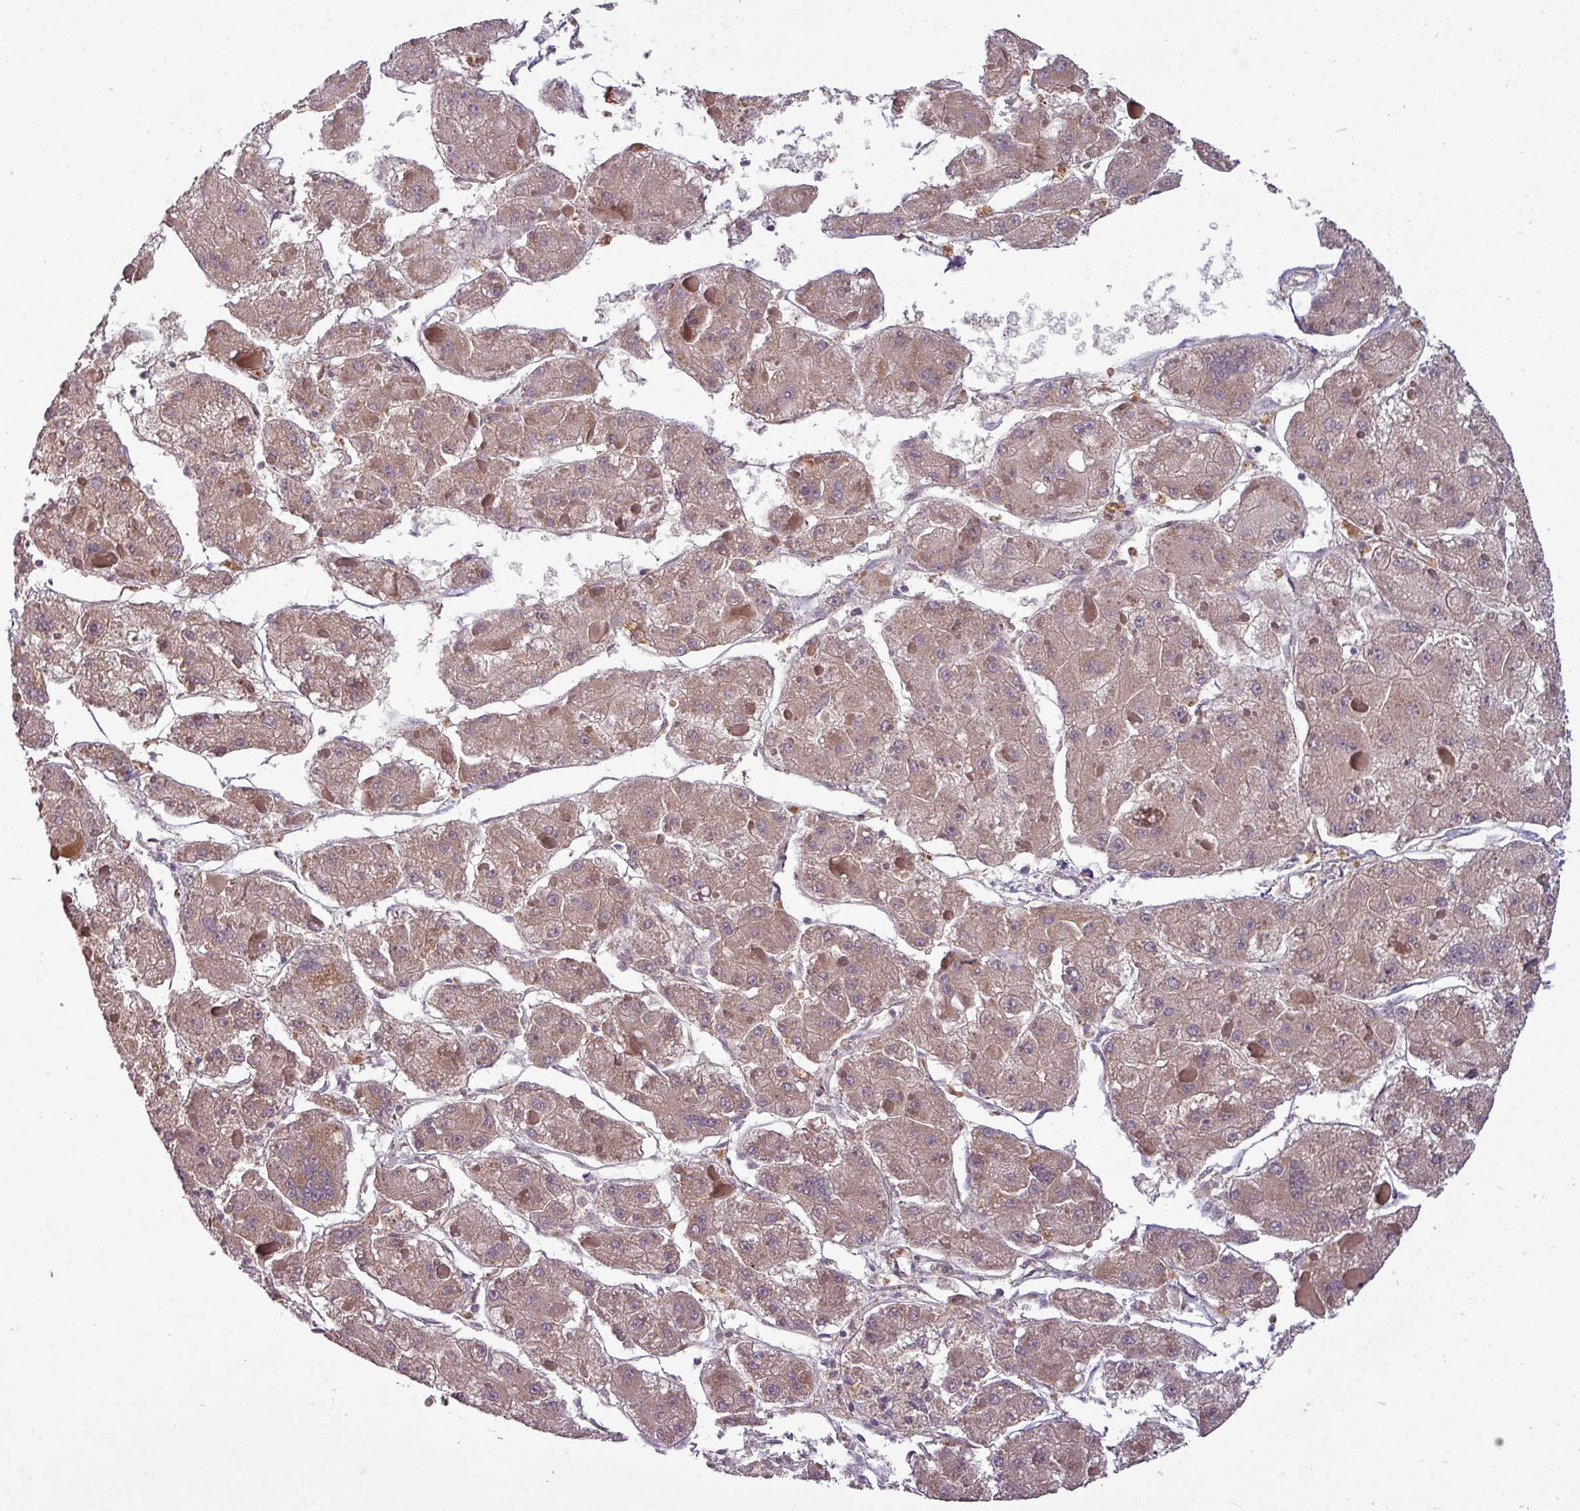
{"staining": {"intensity": "moderate", "quantity": ">75%", "location": "cytoplasmic/membranous"}, "tissue": "liver cancer", "cell_type": "Tumor cells", "image_type": "cancer", "snomed": [{"axis": "morphology", "description": "Carcinoma, Hepatocellular, NOS"}, {"axis": "topography", "description": "Liver"}], "caption": "Immunohistochemical staining of liver cancer (hepatocellular carcinoma) shows medium levels of moderate cytoplasmic/membranous protein expression in approximately >75% of tumor cells. (brown staining indicates protein expression, while blue staining denotes nuclei).", "gene": "PAPLN", "patient": {"sex": "female", "age": 73}}